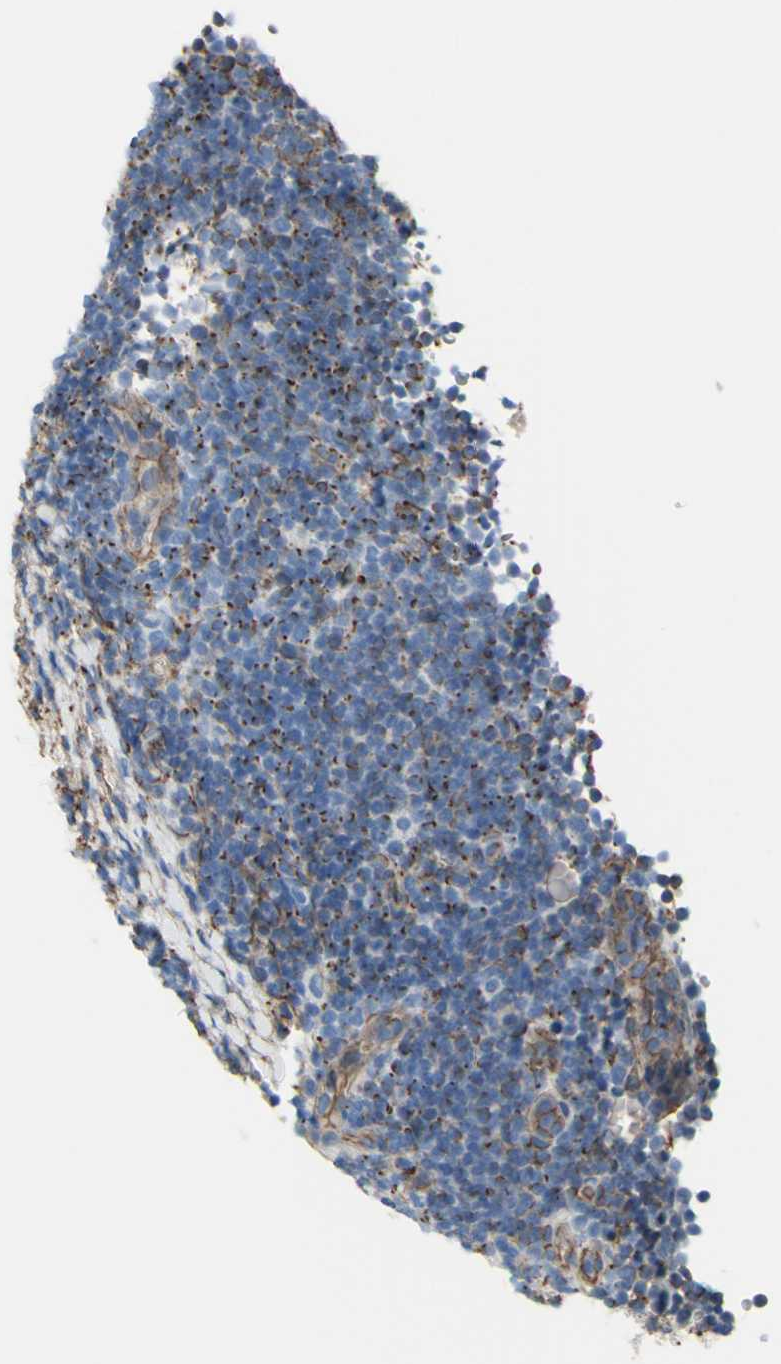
{"staining": {"intensity": "weak", "quantity": ">75%", "location": "cytoplasmic/membranous"}, "tissue": "lymphoma", "cell_type": "Tumor cells", "image_type": "cancer", "snomed": [{"axis": "morphology", "description": "Malignant lymphoma, non-Hodgkin's type, Low grade"}, {"axis": "topography", "description": "Lymph node"}], "caption": "About >75% of tumor cells in human low-grade malignant lymphoma, non-Hodgkin's type display weak cytoplasmic/membranous protein staining as visualized by brown immunohistochemical staining.", "gene": "TPBG", "patient": {"sex": "male", "age": 83}}